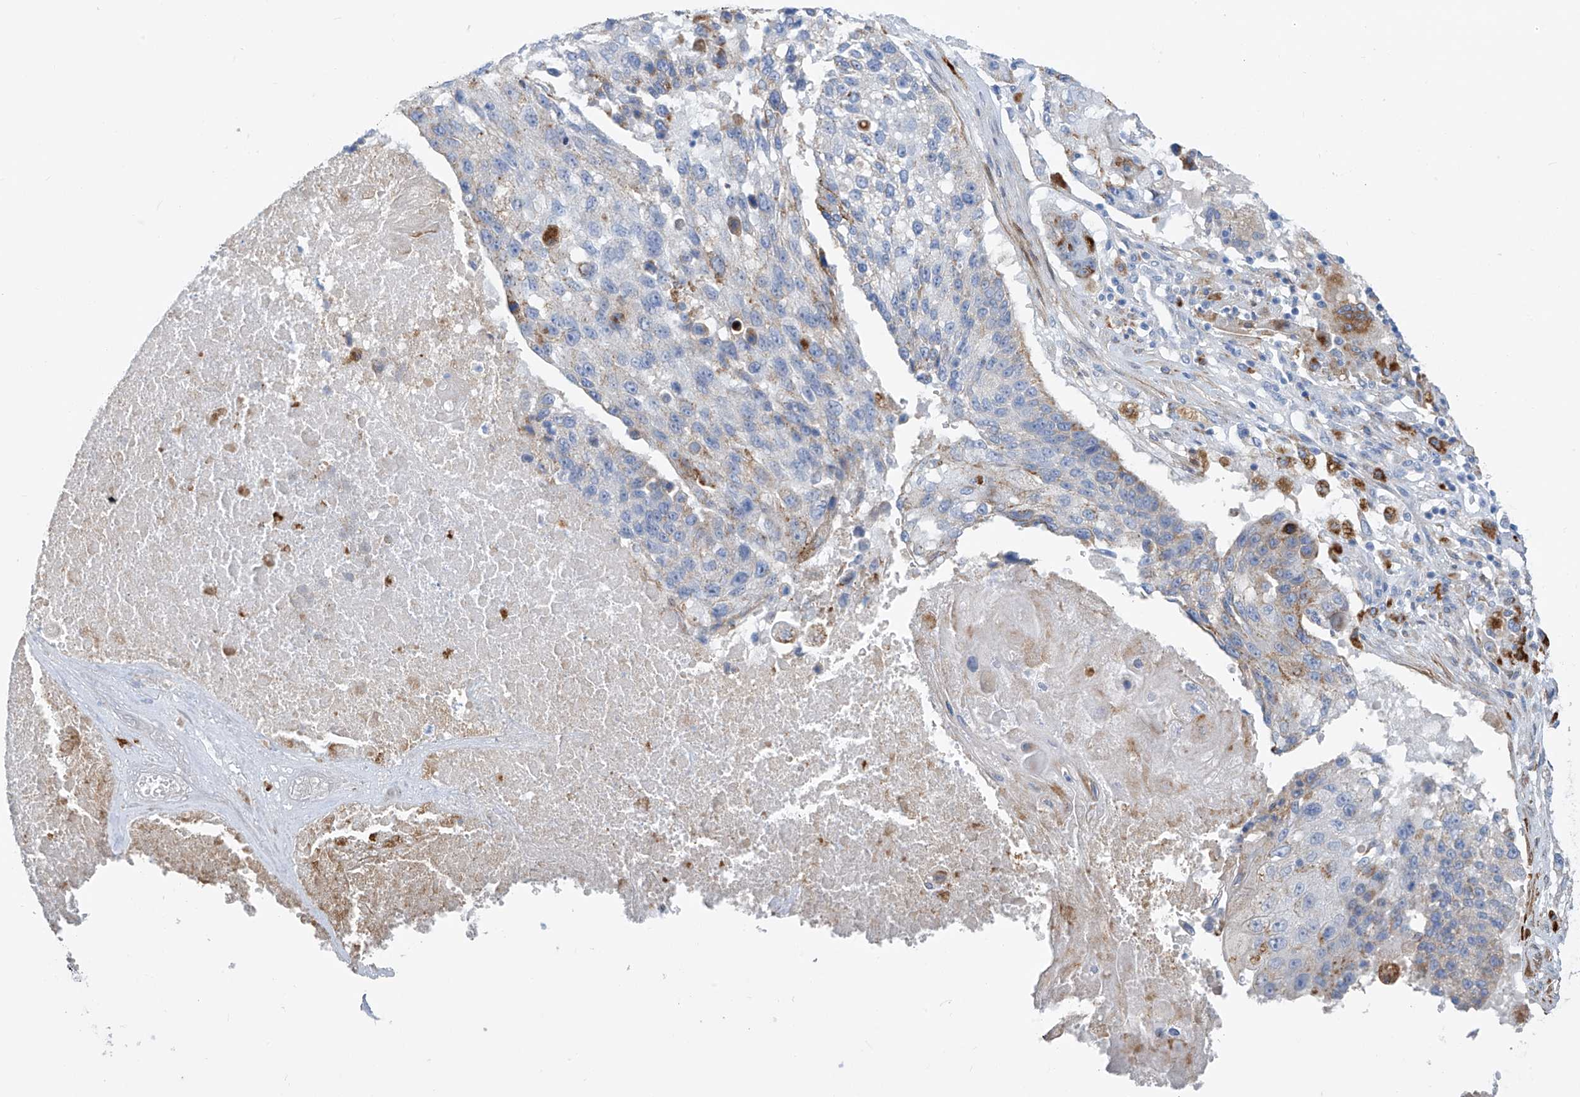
{"staining": {"intensity": "weak", "quantity": "<25%", "location": "cytoplasmic/membranous"}, "tissue": "lung cancer", "cell_type": "Tumor cells", "image_type": "cancer", "snomed": [{"axis": "morphology", "description": "Squamous cell carcinoma, NOS"}, {"axis": "topography", "description": "Lung"}], "caption": "Tumor cells show no significant expression in squamous cell carcinoma (lung).", "gene": "GLMP", "patient": {"sex": "male", "age": 61}}